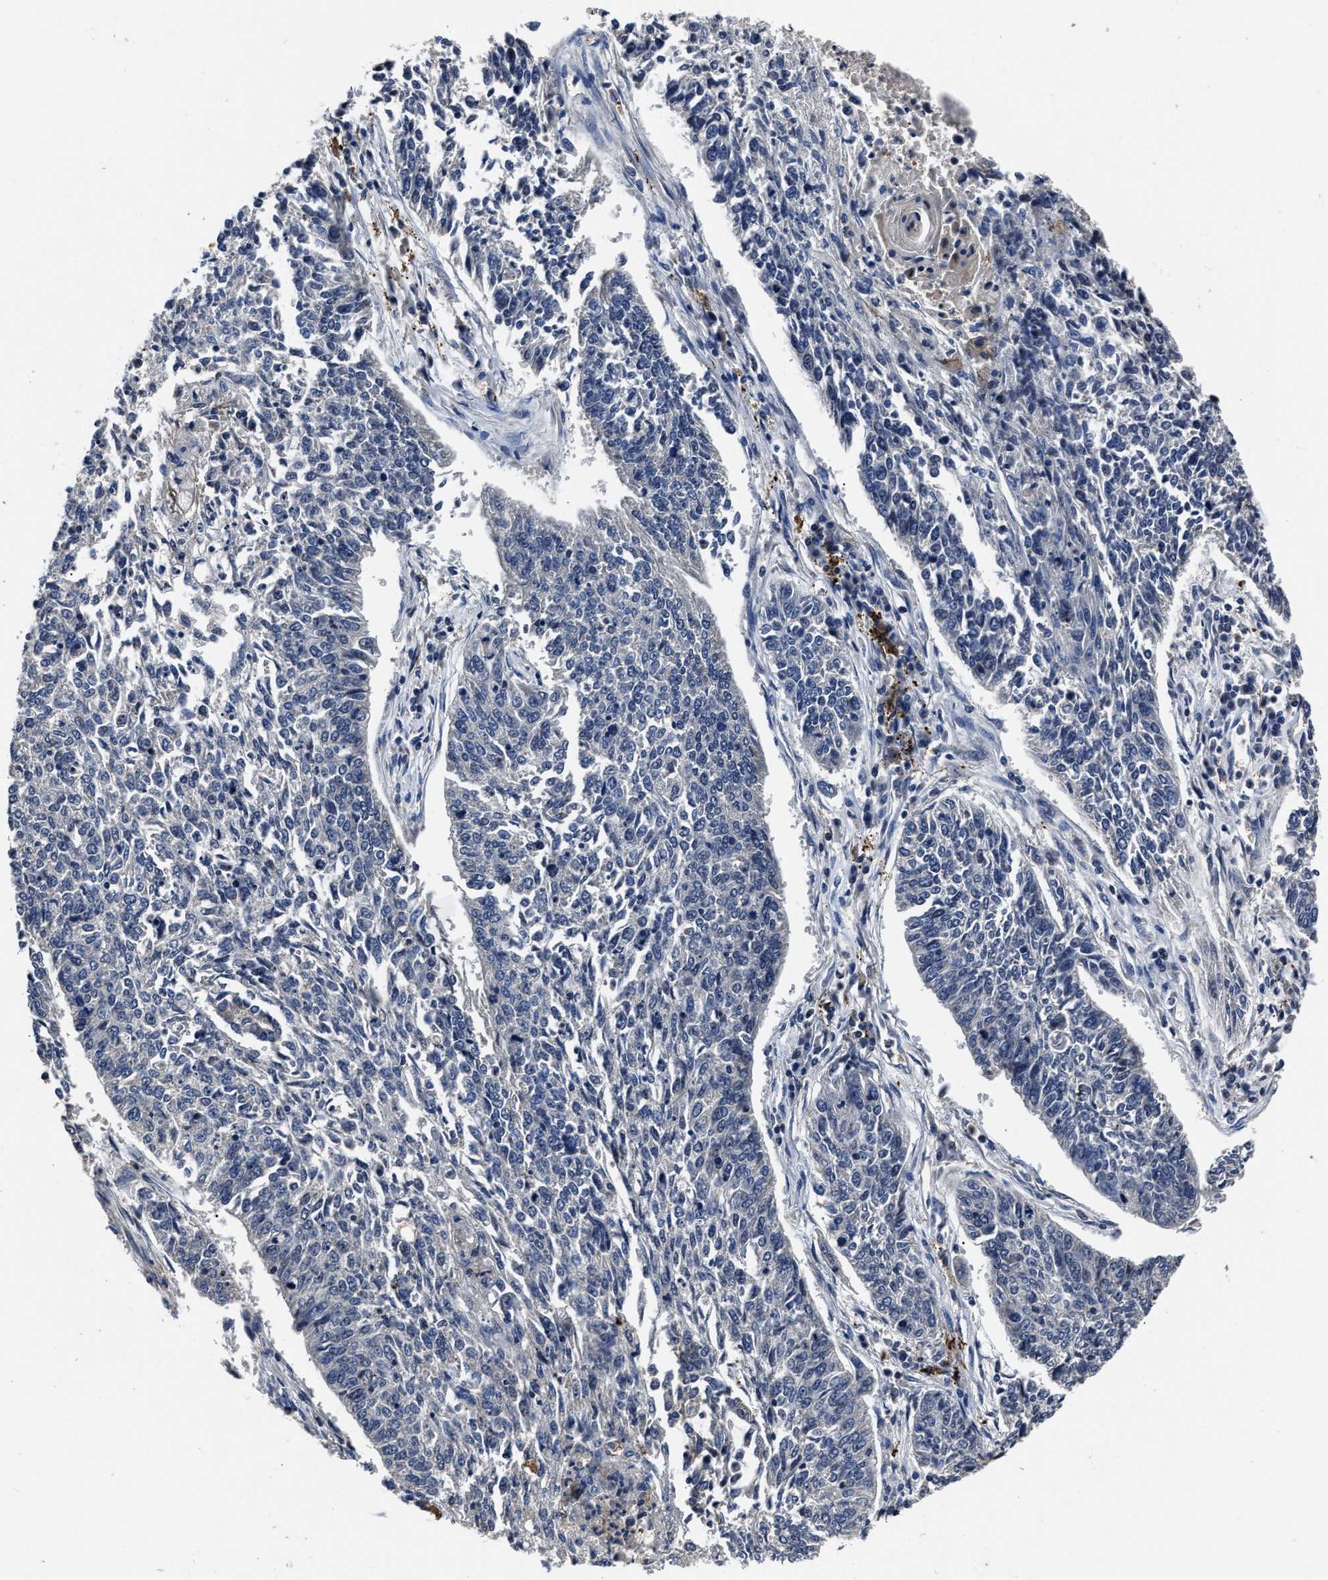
{"staining": {"intensity": "negative", "quantity": "none", "location": "none"}, "tissue": "lung cancer", "cell_type": "Tumor cells", "image_type": "cancer", "snomed": [{"axis": "morphology", "description": "Normal tissue, NOS"}, {"axis": "morphology", "description": "Squamous cell carcinoma, NOS"}, {"axis": "topography", "description": "Cartilage tissue"}, {"axis": "topography", "description": "Bronchus"}, {"axis": "topography", "description": "Lung"}], "caption": "DAB (3,3'-diaminobenzidine) immunohistochemical staining of lung squamous cell carcinoma exhibits no significant staining in tumor cells.", "gene": "RSBN1L", "patient": {"sex": "female", "age": 49}}